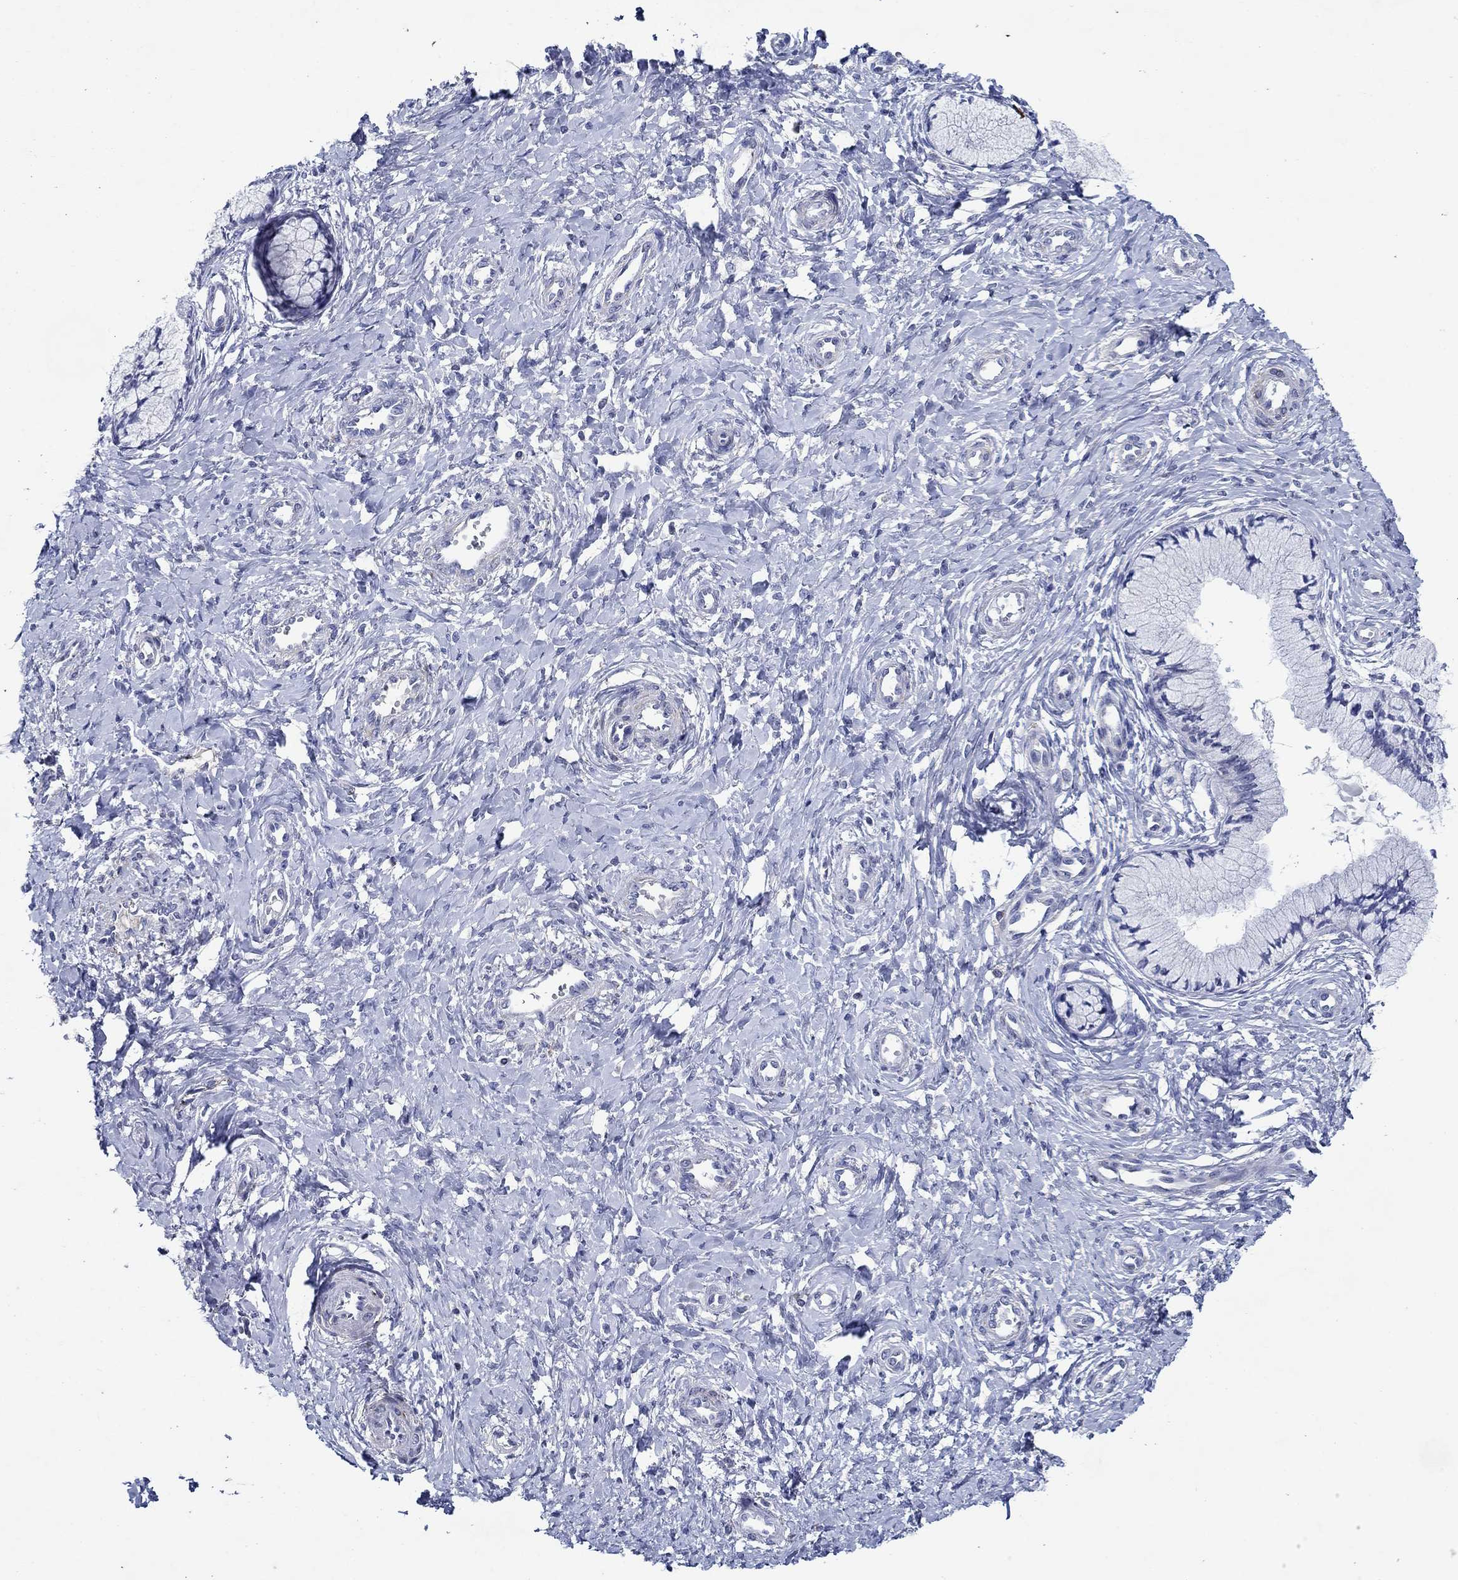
{"staining": {"intensity": "negative", "quantity": "none", "location": "none"}, "tissue": "cervix", "cell_type": "Glandular cells", "image_type": "normal", "snomed": [{"axis": "morphology", "description": "Normal tissue, NOS"}, {"axis": "topography", "description": "Cervix"}], "caption": "Protein analysis of normal cervix reveals no significant staining in glandular cells.", "gene": "MC2R", "patient": {"sex": "female", "age": 37}}